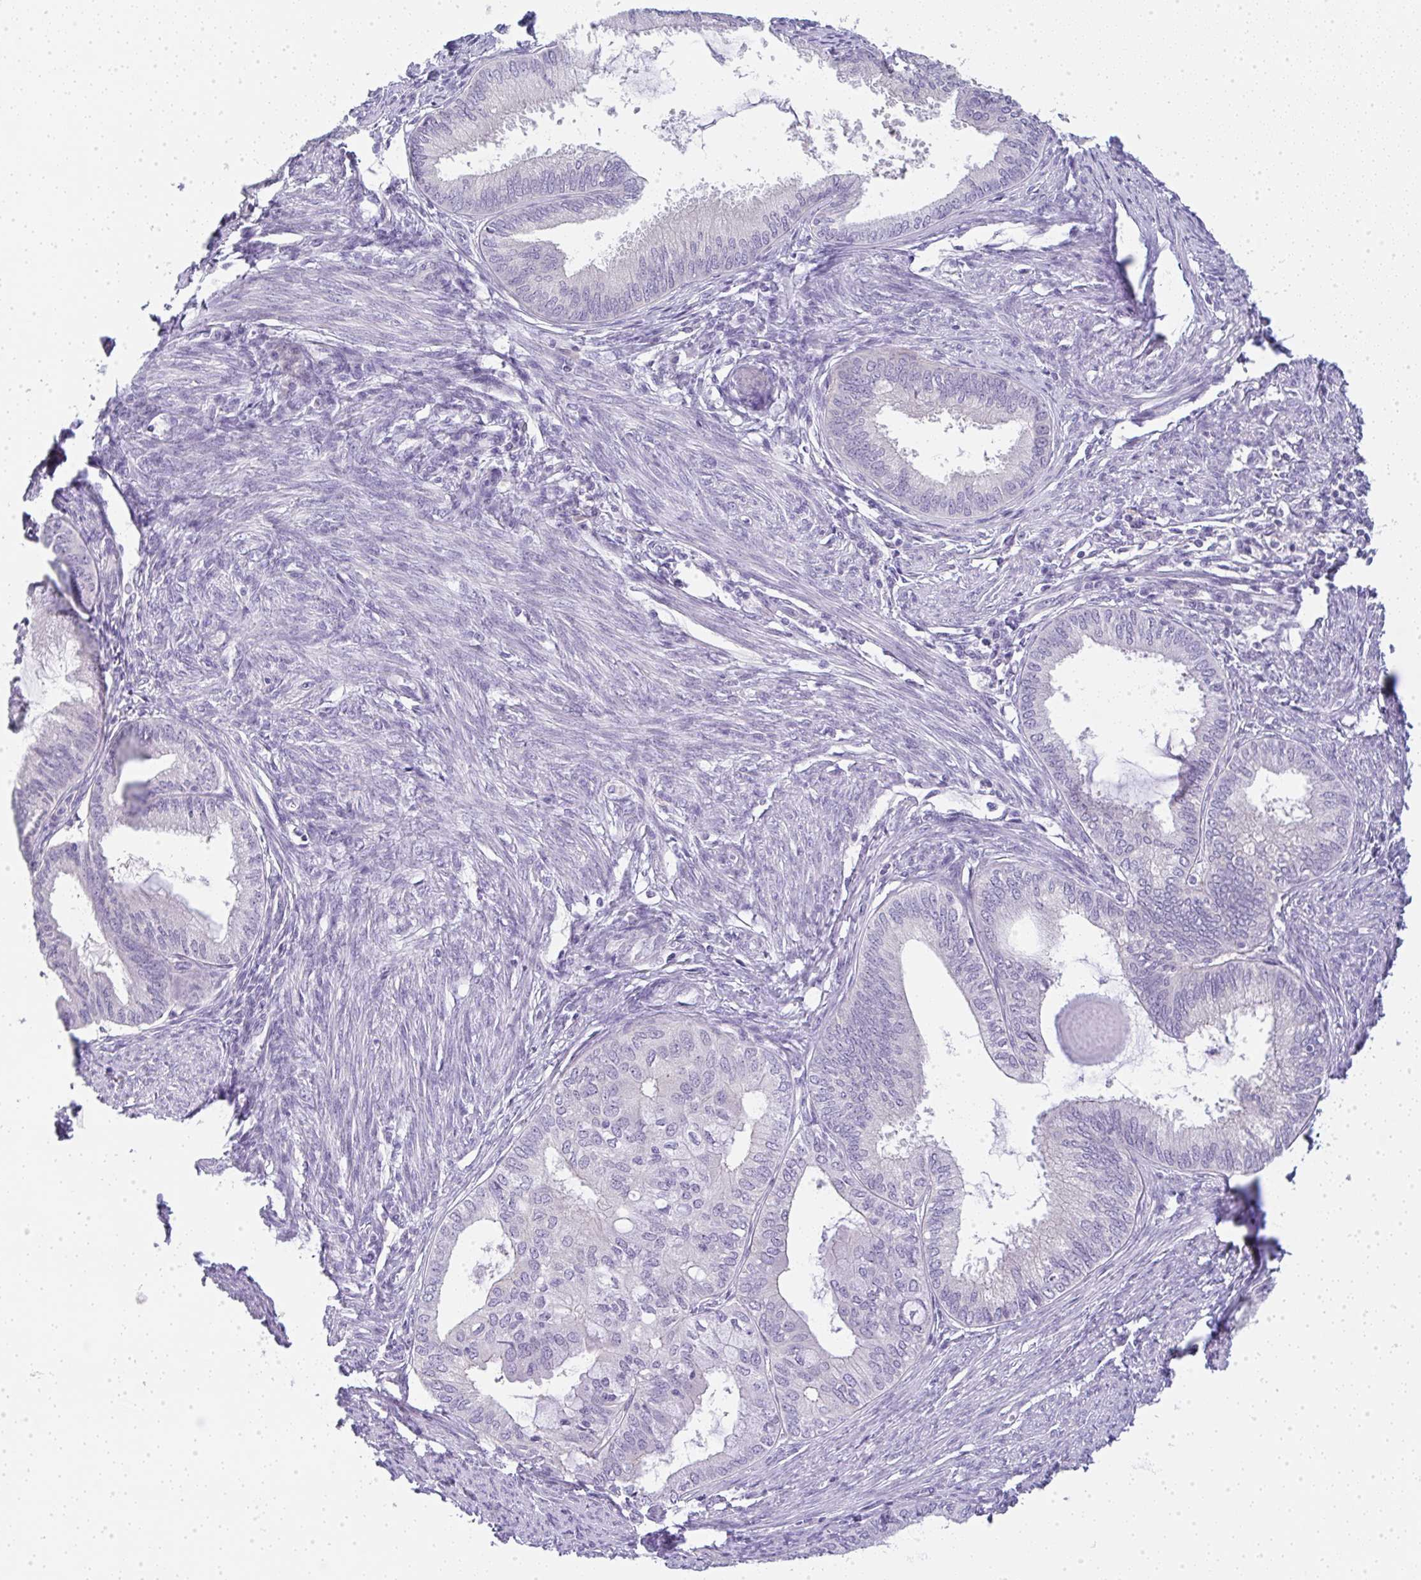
{"staining": {"intensity": "negative", "quantity": "none", "location": "none"}, "tissue": "endometrial cancer", "cell_type": "Tumor cells", "image_type": "cancer", "snomed": [{"axis": "morphology", "description": "Adenocarcinoma, NOS"}, {"axis": "topography", "description": "Endometrium"}], "caption": "A photomicrograph of human adenocarcinoma (endometrial) is negative for staining in tumor cells.", "gene": "LPAR4", "patient": {"sex": "female", "age": 86}}